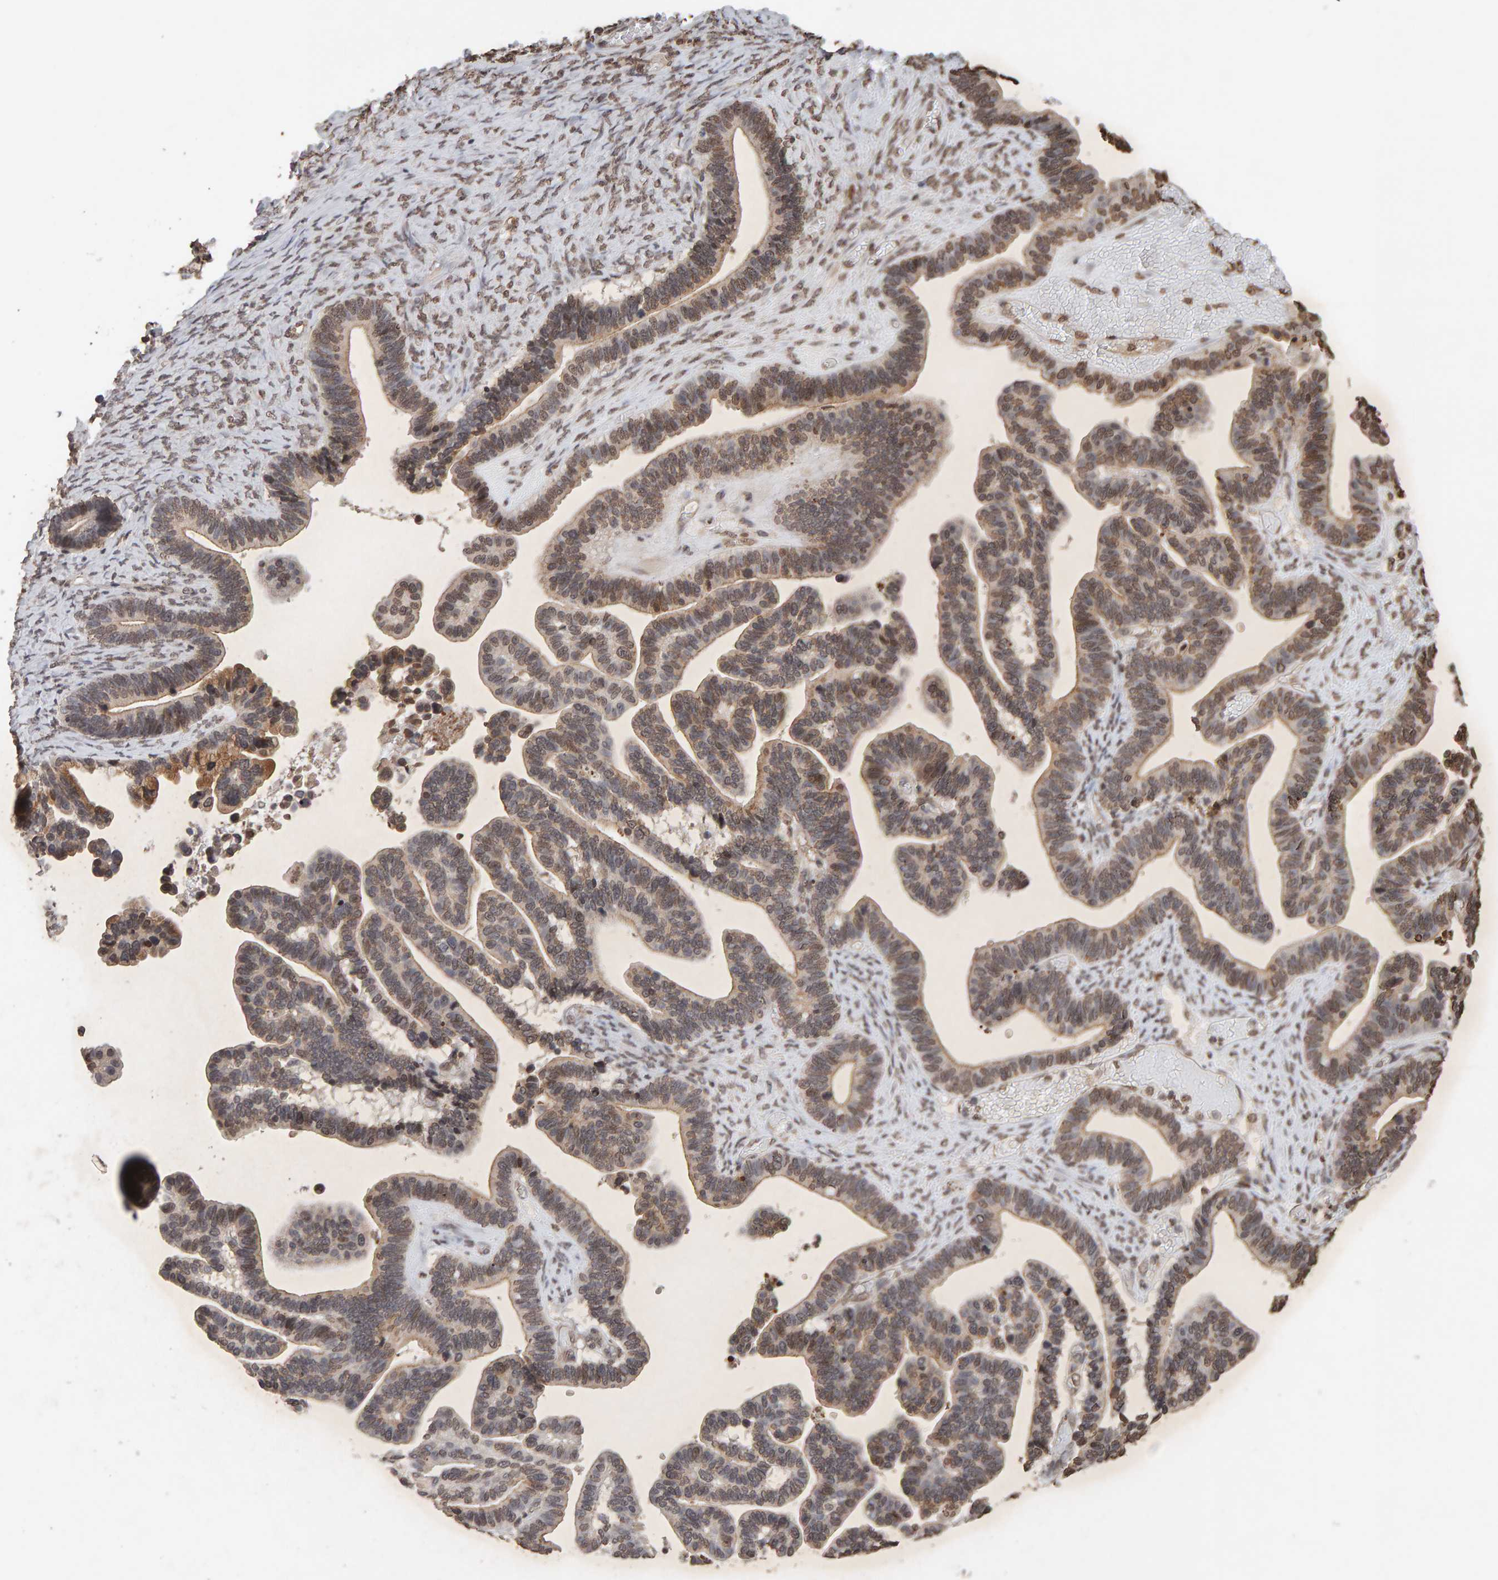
{"staining": {"intensity": "moderate", "quantity": ">75%", "location": "cytoplasmic/membranous,nuclear"}, "tissue": "ovarian cancer", "cell_type": "Tumor cells", "image_type": "cancer", "snomed": [{"axis": "morphology", "description": "Cystadenocarcinoma, serous, NOS"}, {"axis": "topography", "description": "Ovary"}], "caption": "There is medium levels of moderate cytoplasmic/membranous and nuclear expression in tumor cells of ovarian cancer, as demonstrated by immunohistochemical staining (brown color).", "gene": "DNAJB5", "patient": {"sex": "female", "age": 56}}